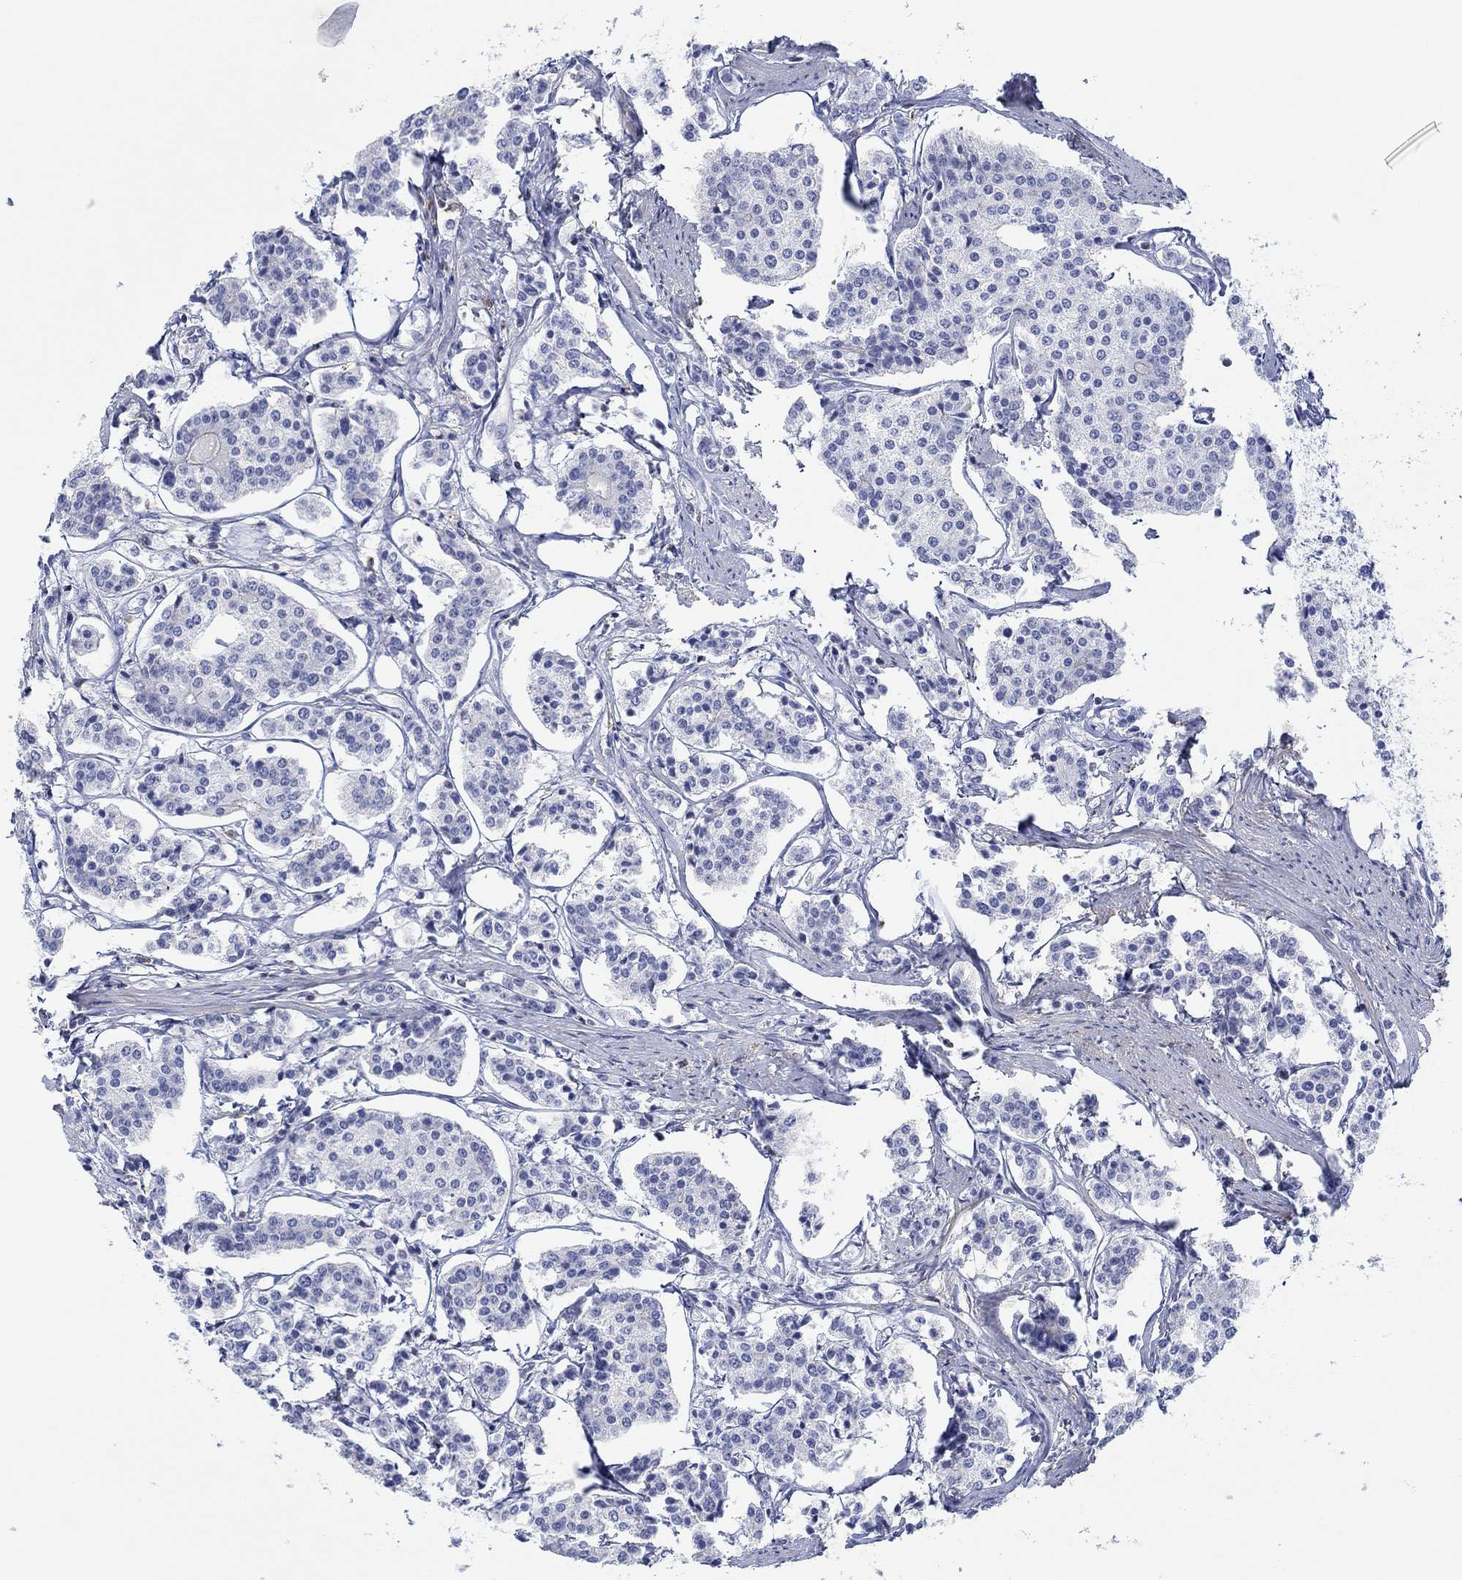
{"staining": {"intensity": "negative", "quantity": "none", "location": "none"}, "tissue": "carcinoid", "cell_type": "Tumor cells", "image_type": "cancer", "snomed": [{"axis": "morphology", "description": "Carcinoid, malignant, NOS"}, {"axis": "topography", "description": "Small intestine"}], "caption": "Immunohistochemistry micrograph of neoplastic tissue: human carcinoid (malignant) stained with DAB (3,3'-diaminobenzidine) demonstrates no significant protein staining in tumor cells.", "gene": "PPIL6", "patient": {"sex": "female", "age": 65}}